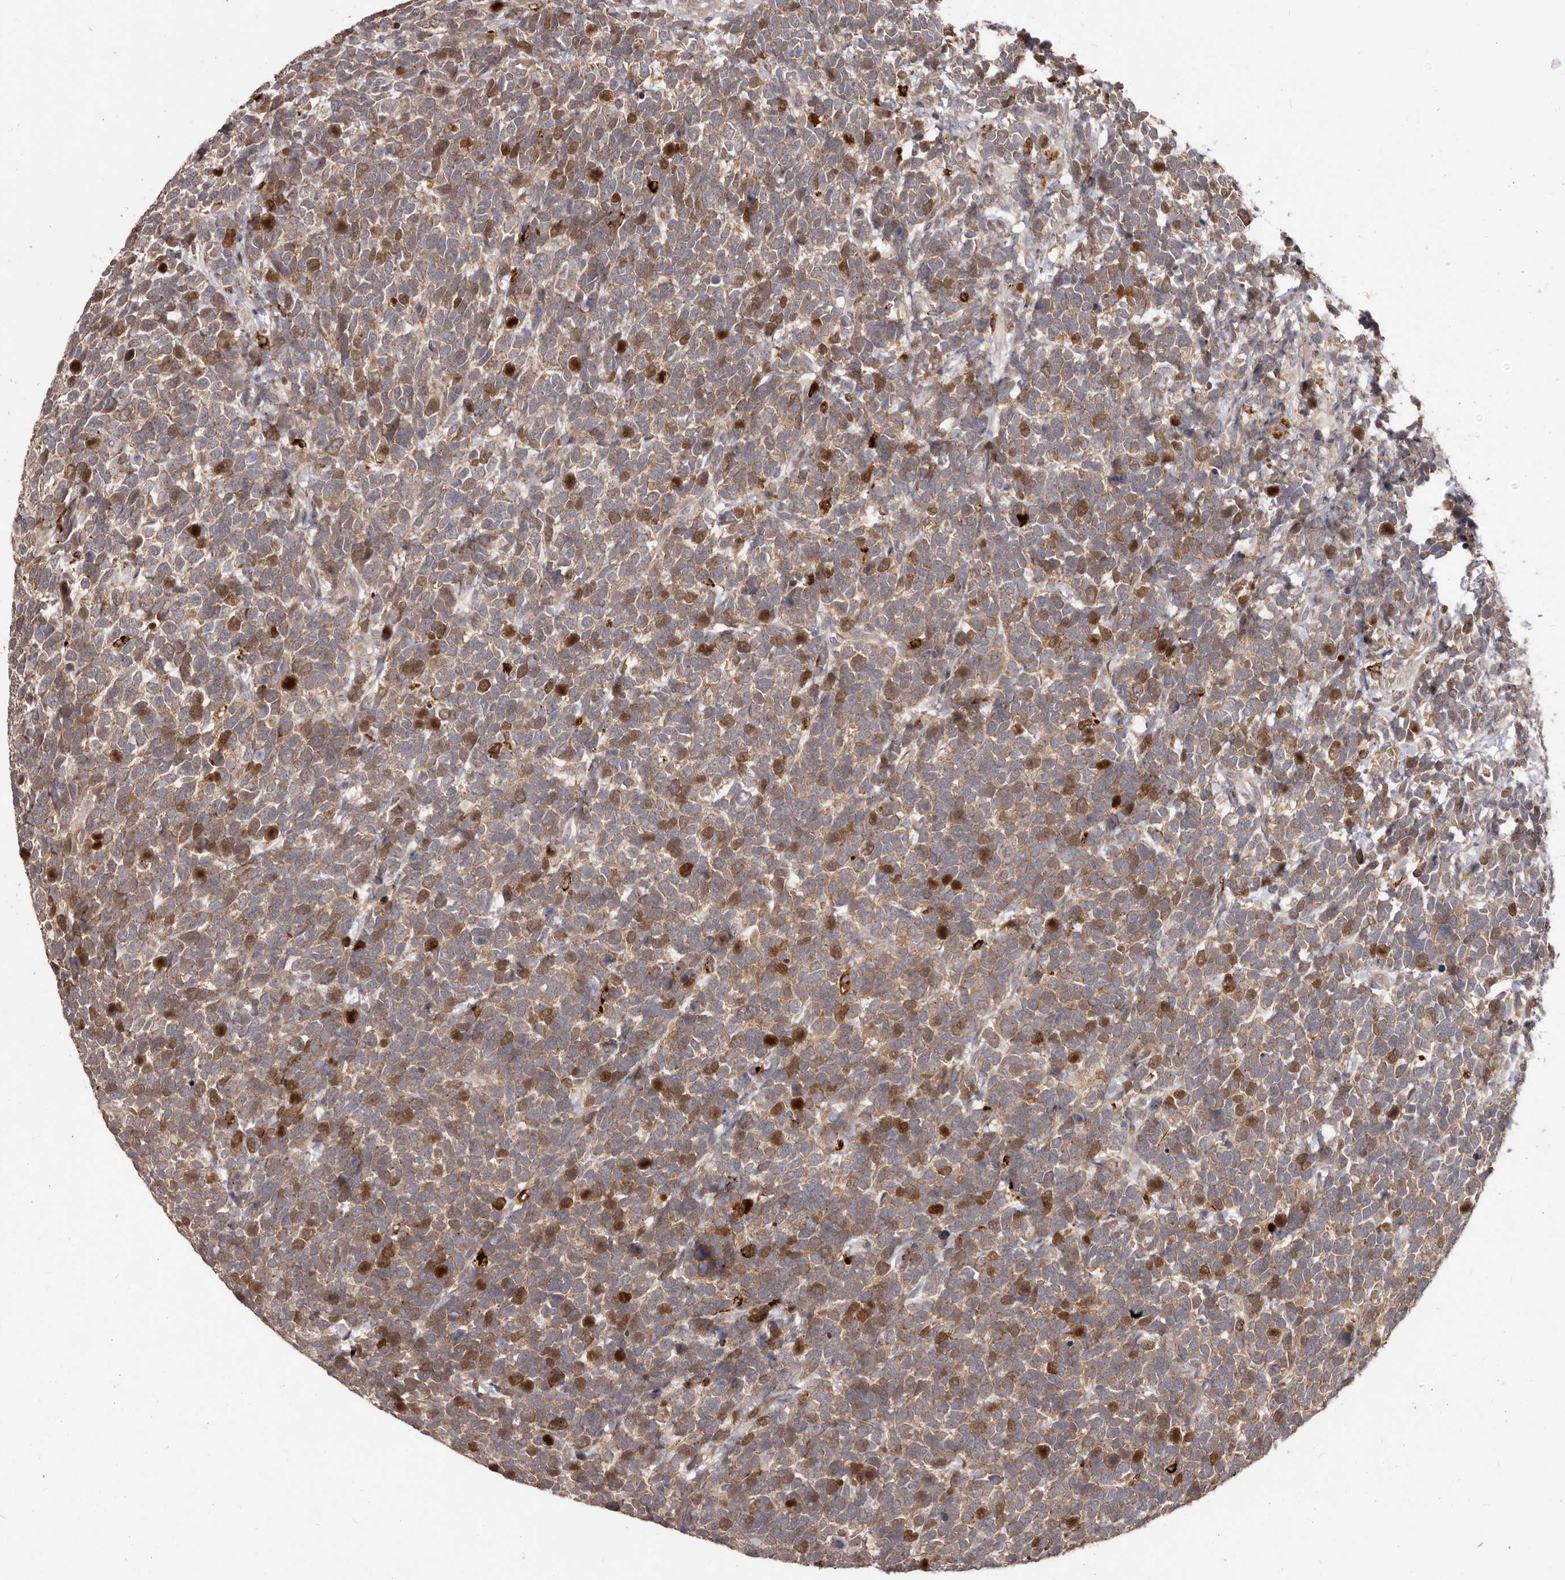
{"staining": {"intensity": "moderate", "quantity": "25%-75%", "location": "cytoplasmic/membranous,nuclear"}, "tissue": "urothelial cancer", "cell_type": "Tumor cells", "image_type": "cancer", "snomed": [{"axis": "morphology", "description": "Urothelial carcinoma, High grade"}, {"axis": "topography", "description": "Urinary bladder"}], "caption": "A medium amount of moderate cytoplasmic/membranous and nuclear staining is seen in about 25%-75% of tumor cells in high-grade urothelial carcinoma tissue.", "gene": "RNF187", "patient": {"sex": "female", "age": 82}}